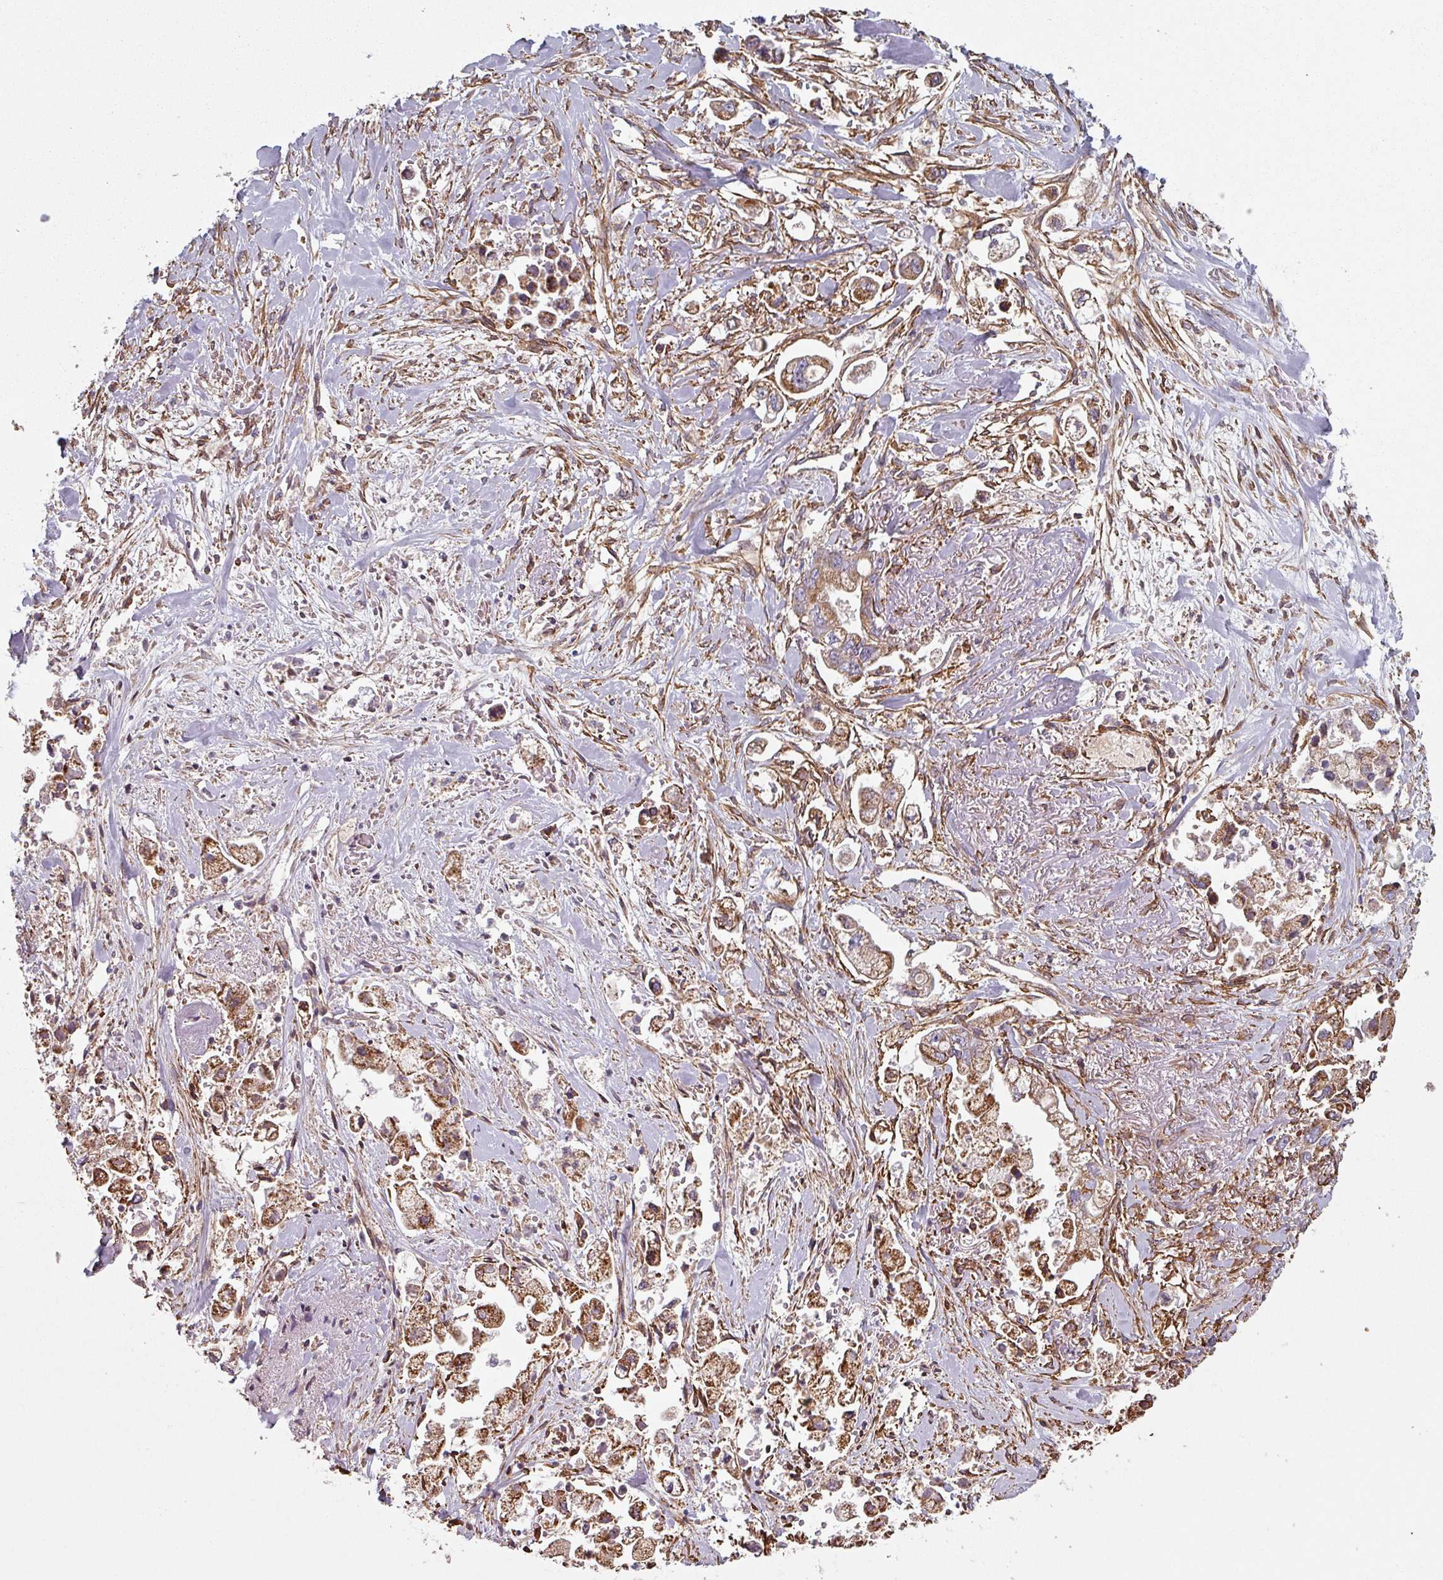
{"staining": {"intensity": "moderate", "quantity": ">75%", "location": "cytoplasmic/membranous"}, "tissue": "stomach cancer", "cell_type": "Tumor cells", "image_type": "cancer", "snomed": [{"axis": "morphology", "description": "Adenocarcinoma, NOS"}, {"axis": "topography", "description": "Stomach"}], "caption": "Immunohistochemical staining of stomach cancer (adenocarcinoma) exhibits medium levels of moderate cytoplasmic/membranous expression in about >75% of tumor cells.", "gene": "GSTA4", "patient": {"sex": "male", "age": 62}}